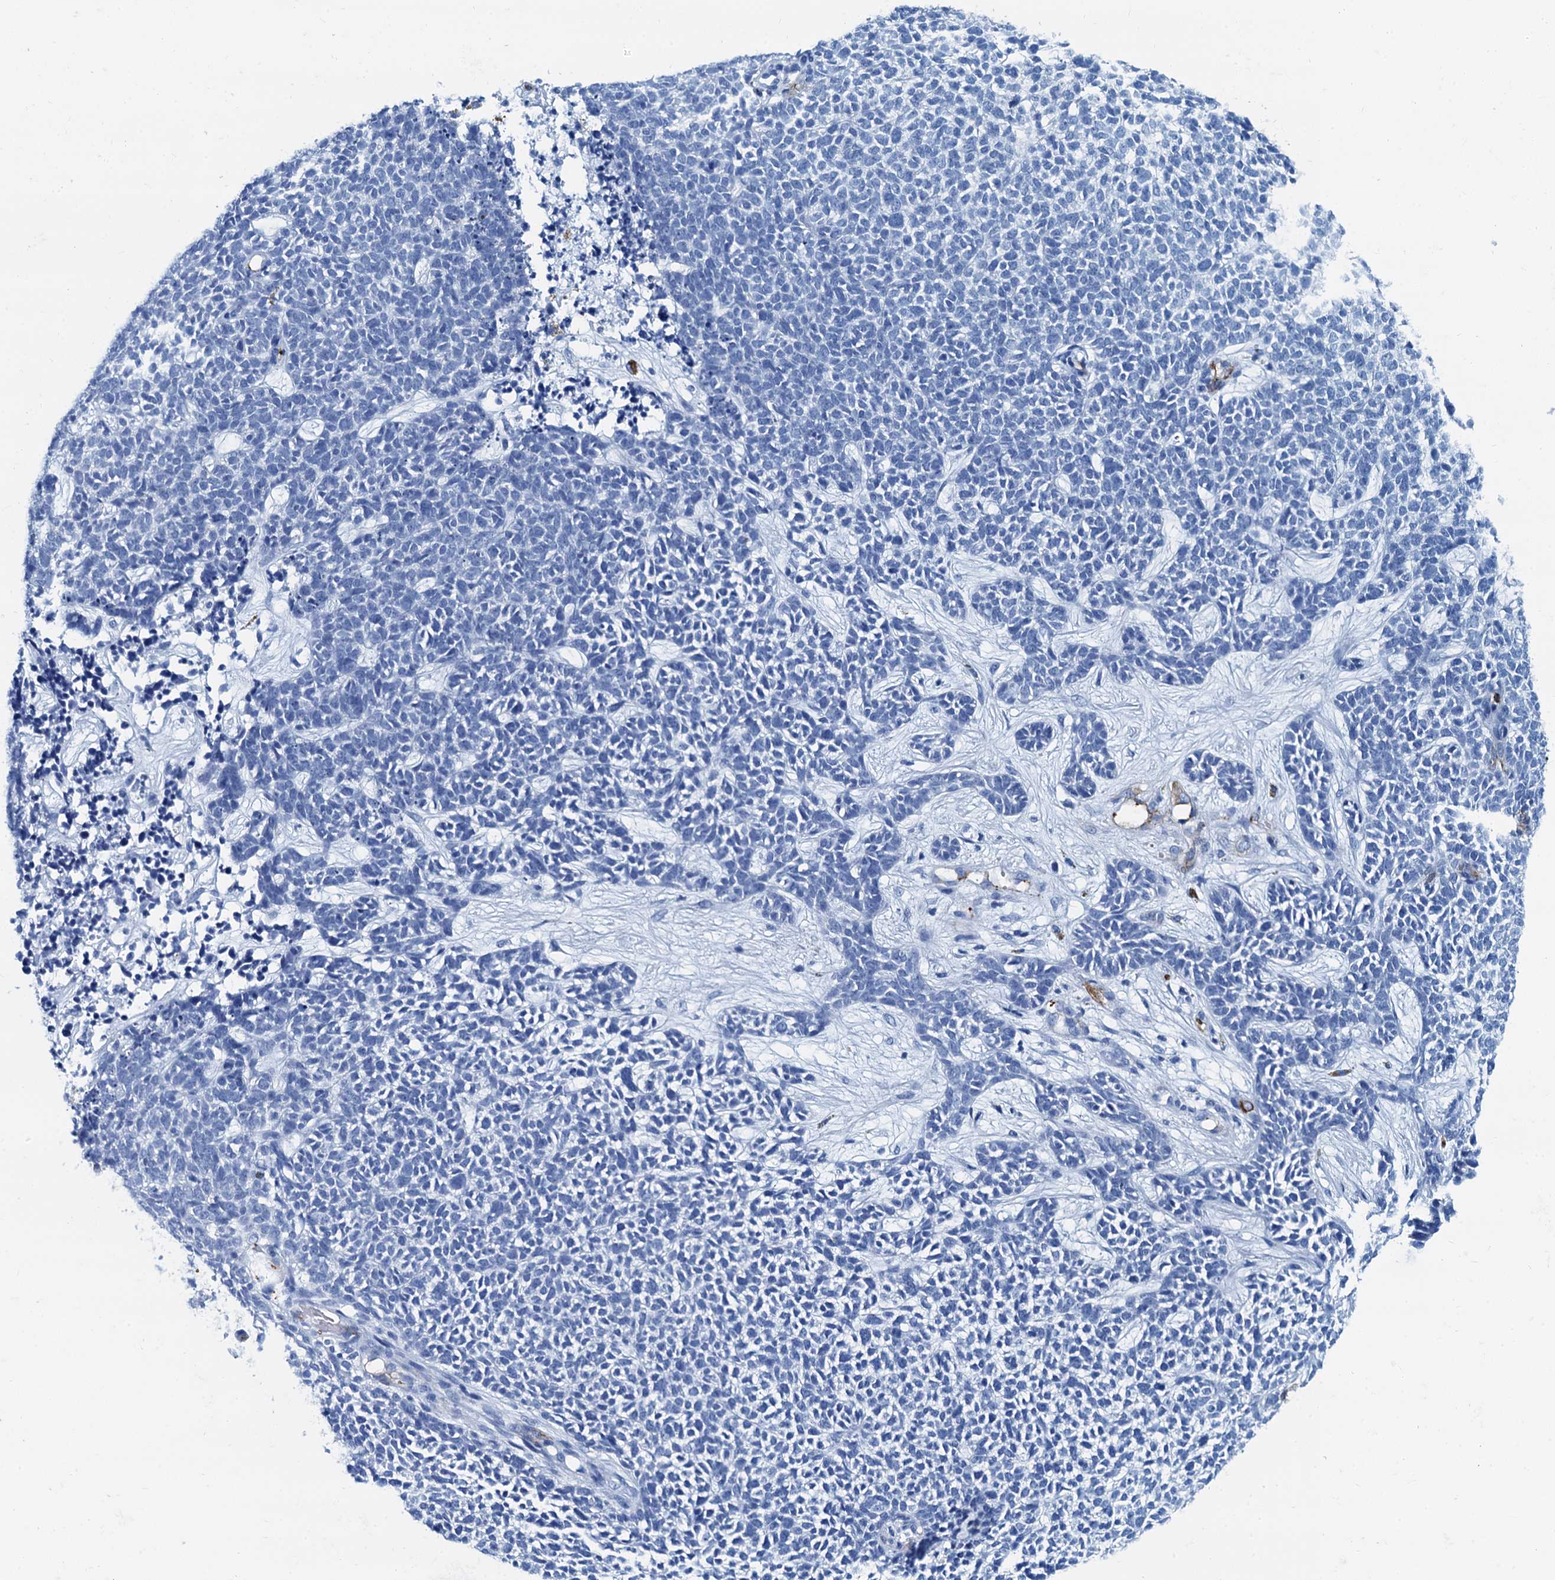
{"staining": {"intensity": "negative", "quantity": "none", "location": "none"}, "tissue": "skin cancer", "cell_type": "Tumor cells", "image_type": "cancer", "snomed": [{"axis": "morphology", "description": "Basal cell carcinoma"}, {"axis": "topography", "description": "Skin"}], "caption": "Skin basal cell carcinoma was stained to show a protein in brown. There is no significant expression in tumor cells.", "gene": "CAVIN2", "patient": {"sex": "female", "age": 84}}